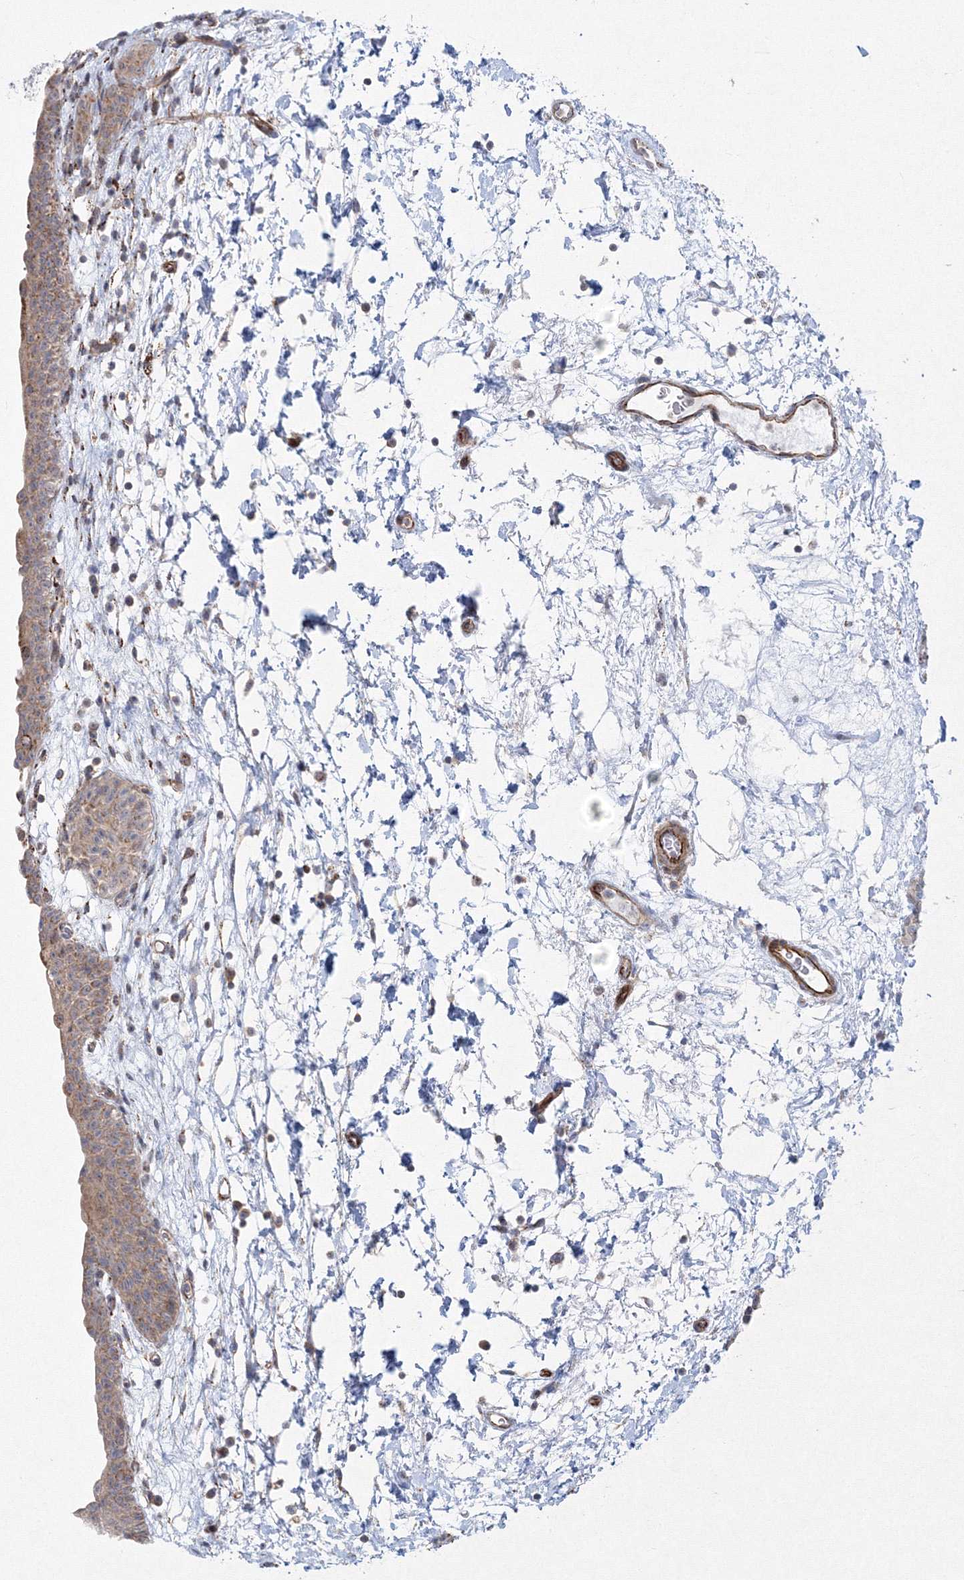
{"staining": {"intensity": "moderate", "quantity": "25%-75%", "location": "cytoplasmic/membranous"}, "tissue": "urinary bladder", "cell_type": "Urothelial cells", "image_type": "normal", "snomed": [{"axis": "morphology", "description": "Normal tissue, NOS"}, {"axis": "topography", "description": "Urinary bladder"}], "caption": "Immunohistochemistry staining of unremarkable urinary bladder, which shows medium levels of moderate cytoplasmic/membranous expression in about 25%-75% of urothelial cells indicating moderate cytoplasmic/membranous protein positivity. The staining was performed using DAB (3,3'-diaminobenzidine) (brown) for protein detection and nuclei were counterstained in hematoxylin (blue).", "gene": "WDR49", "patient": {"sex": "male", "age": 83}}